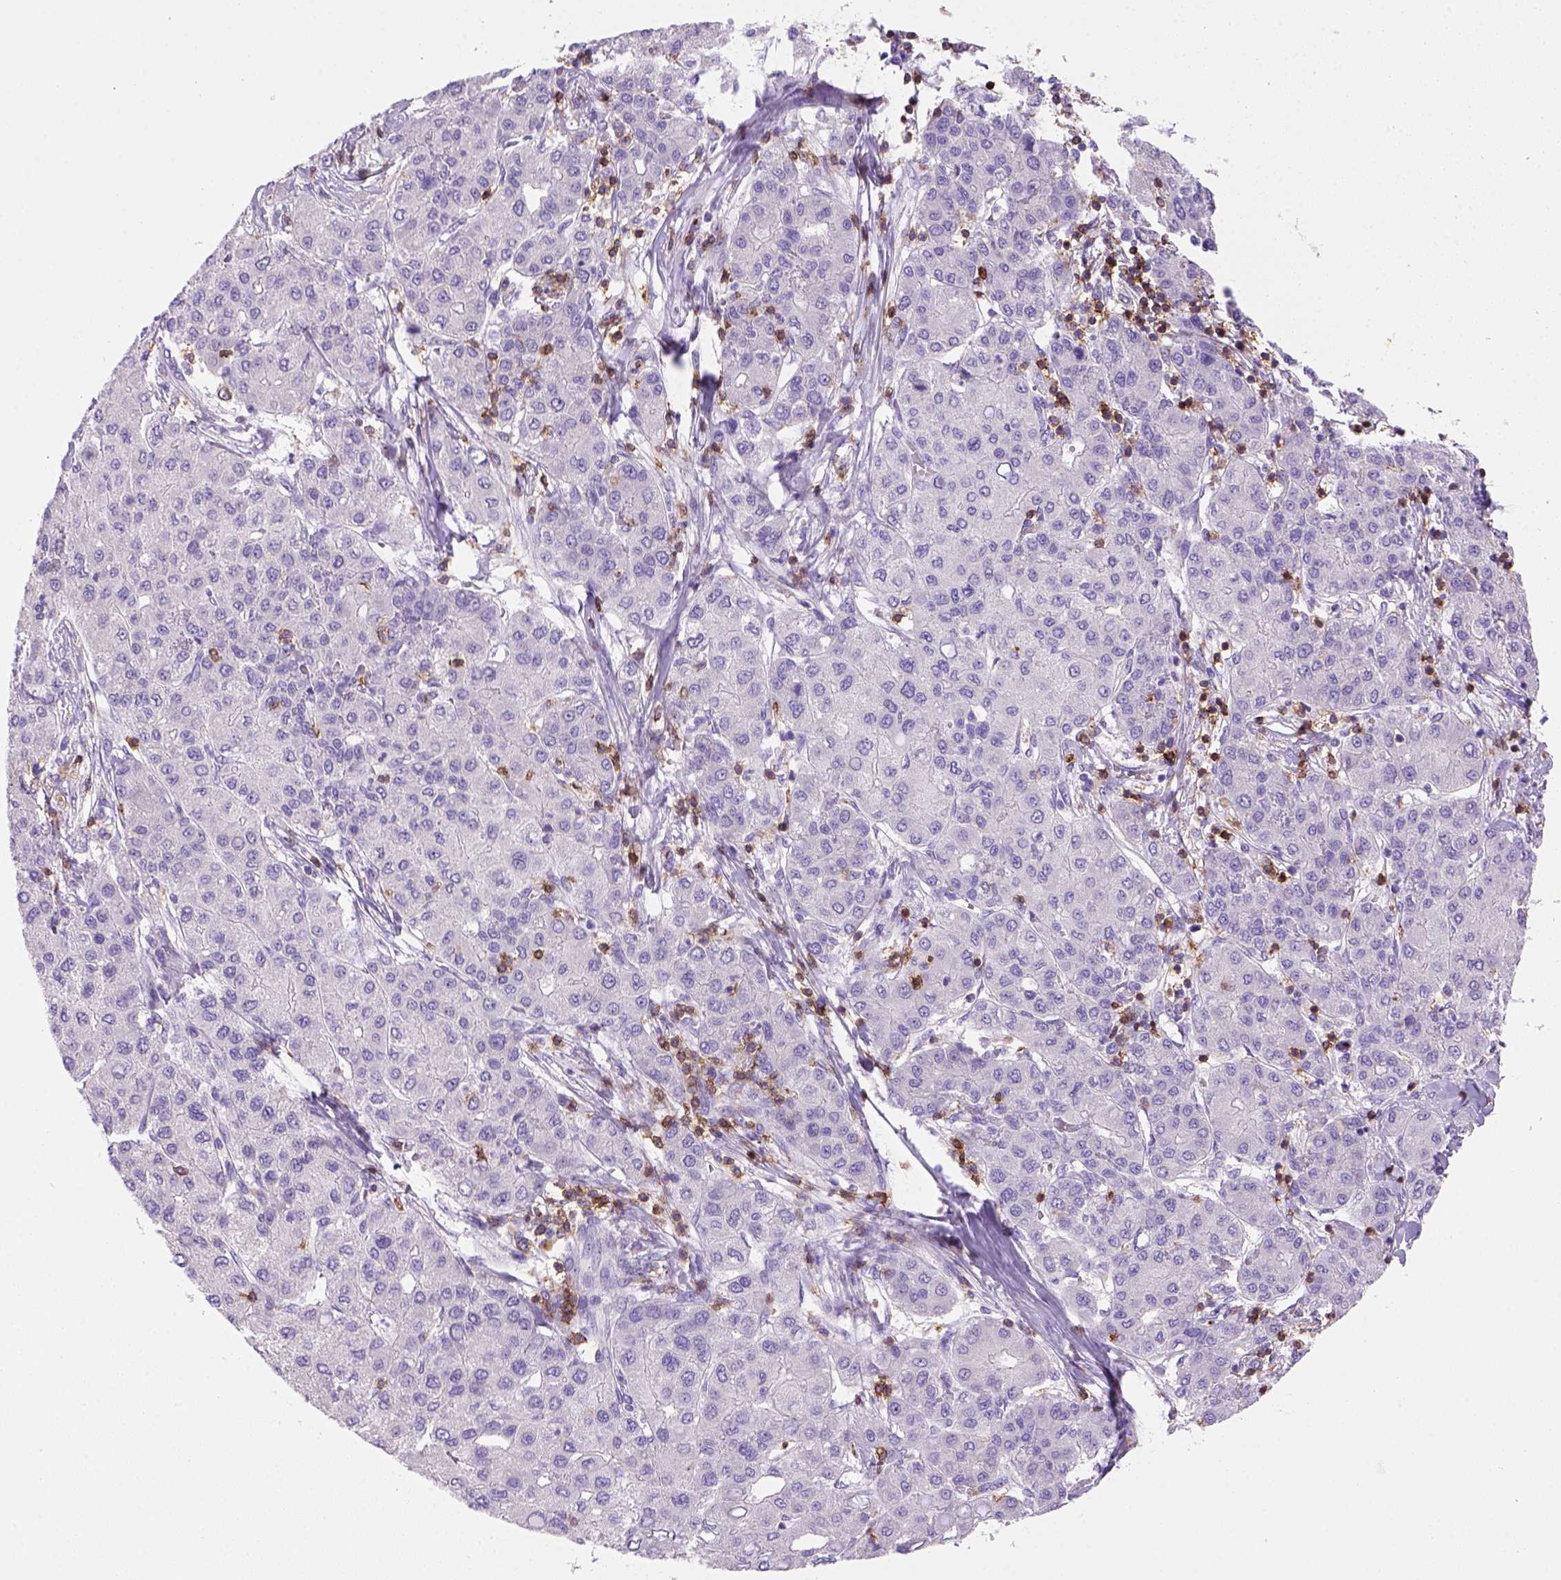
{"staining": {"intensity": "negative", "quantity": "none", "location": "none"}, "tissue": "liver cancer", "cell_type": "Tumor cells", "image_type": "cancer", "snomed": [{"axis": "morphology", "description": "Carcinoma, Hepatocellular, NOS"}, {"axis": "topography", "description": "Liver"}], "caption": "DAB immunohistochemical staining of liver cancer (hepatocellular carcinoma) reveals no significant expression in tumor cells.", "gene": "CD3E", "patient": {"sex": "male", "age": 65}}